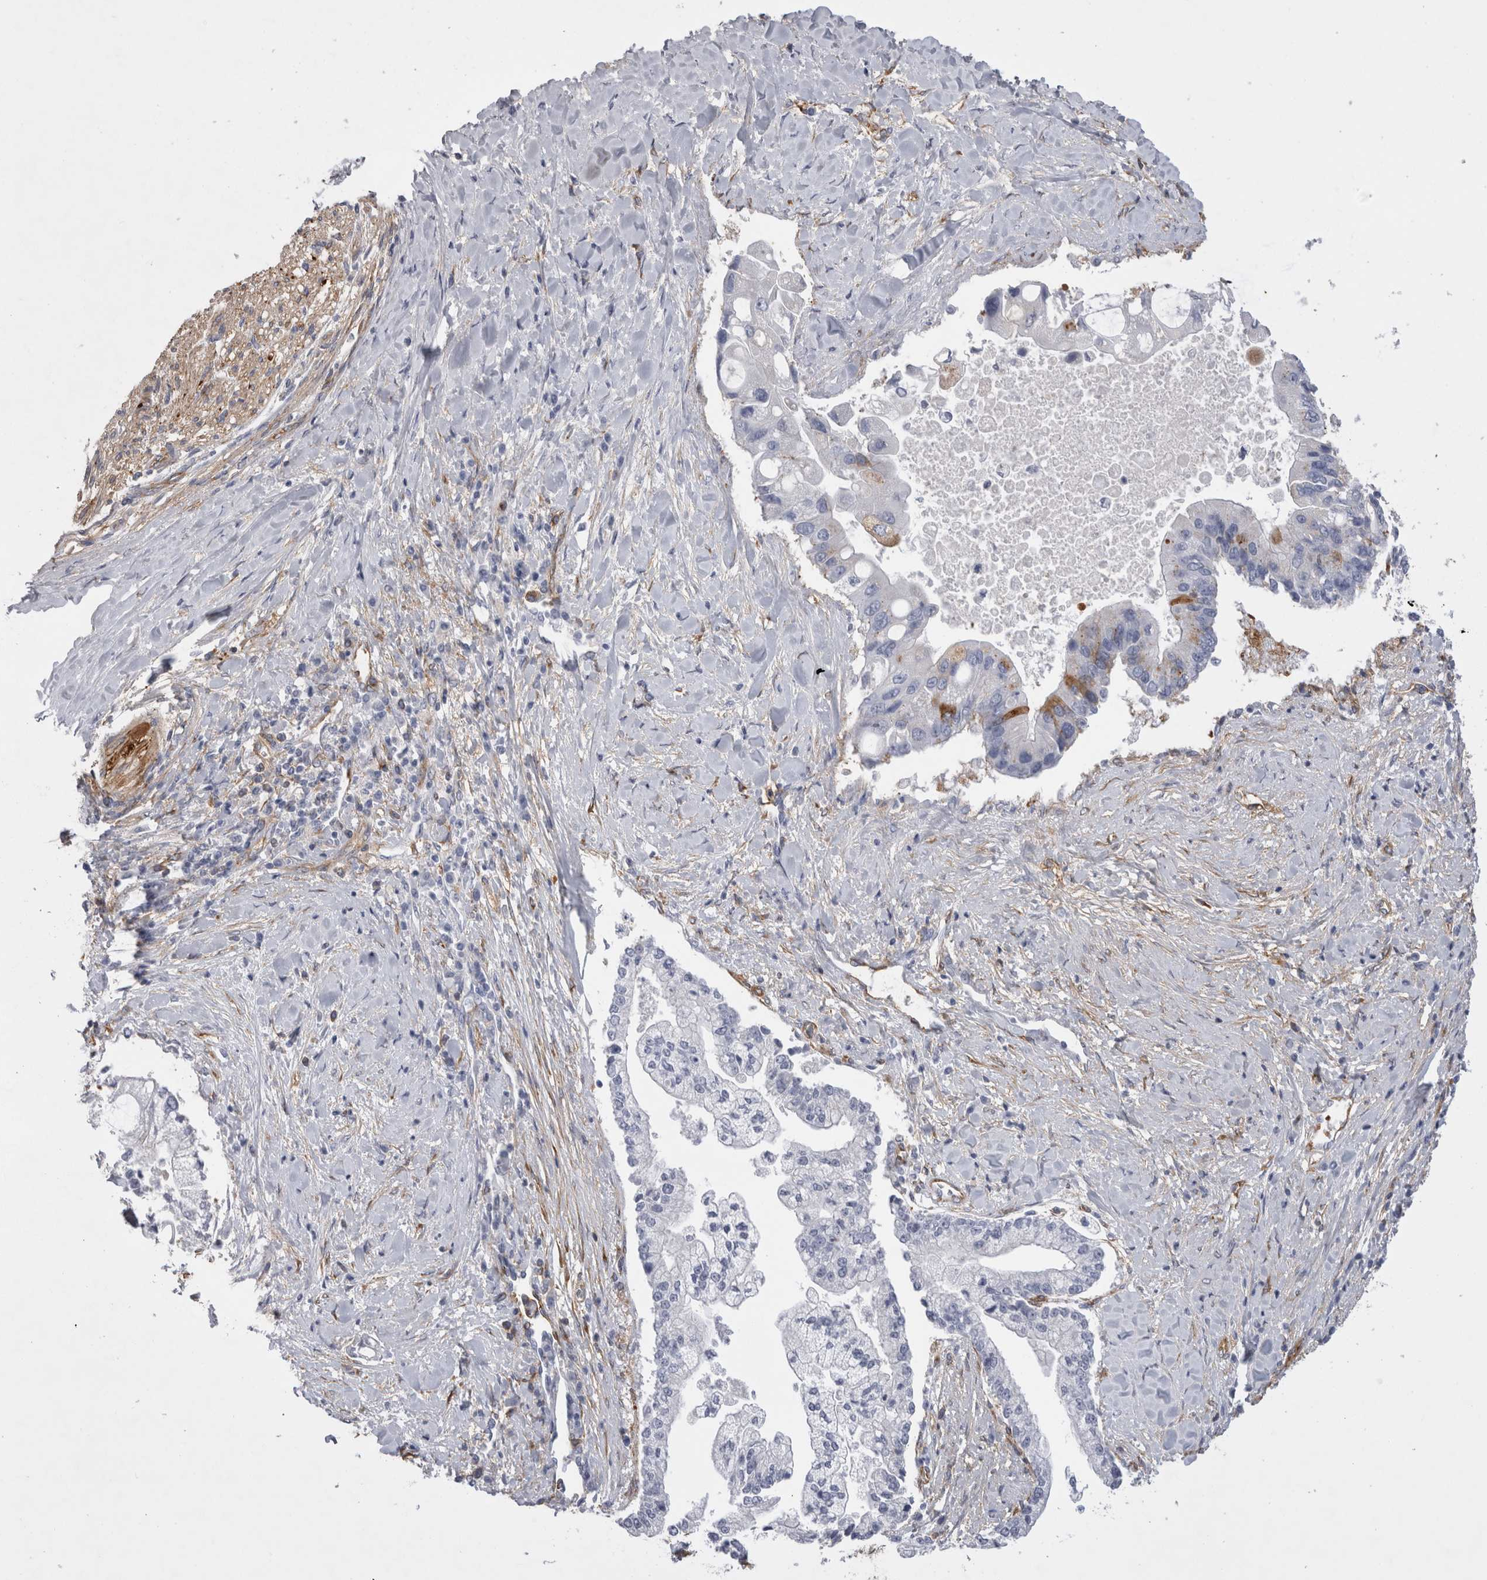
{"staining": {"intensity": "moderate", "quantity": "<25%", "location": "cytoplasmic/membranous"}, "tissue": "liver cancer", "cell_type": "Tumor cells", "image_type": "cancer", "snomed": [{"axis": "morphology", "description": "Cholangiocarcinoma"}, {"axis": "topography", "description": "Liver"}], "caption": "Cholangiocarcinoma (liver) stained with a protein marker exhibits moderate staining in tumor cells.", "gene": "ATXN3", "patient": {"sex": "male", "age": 50}}